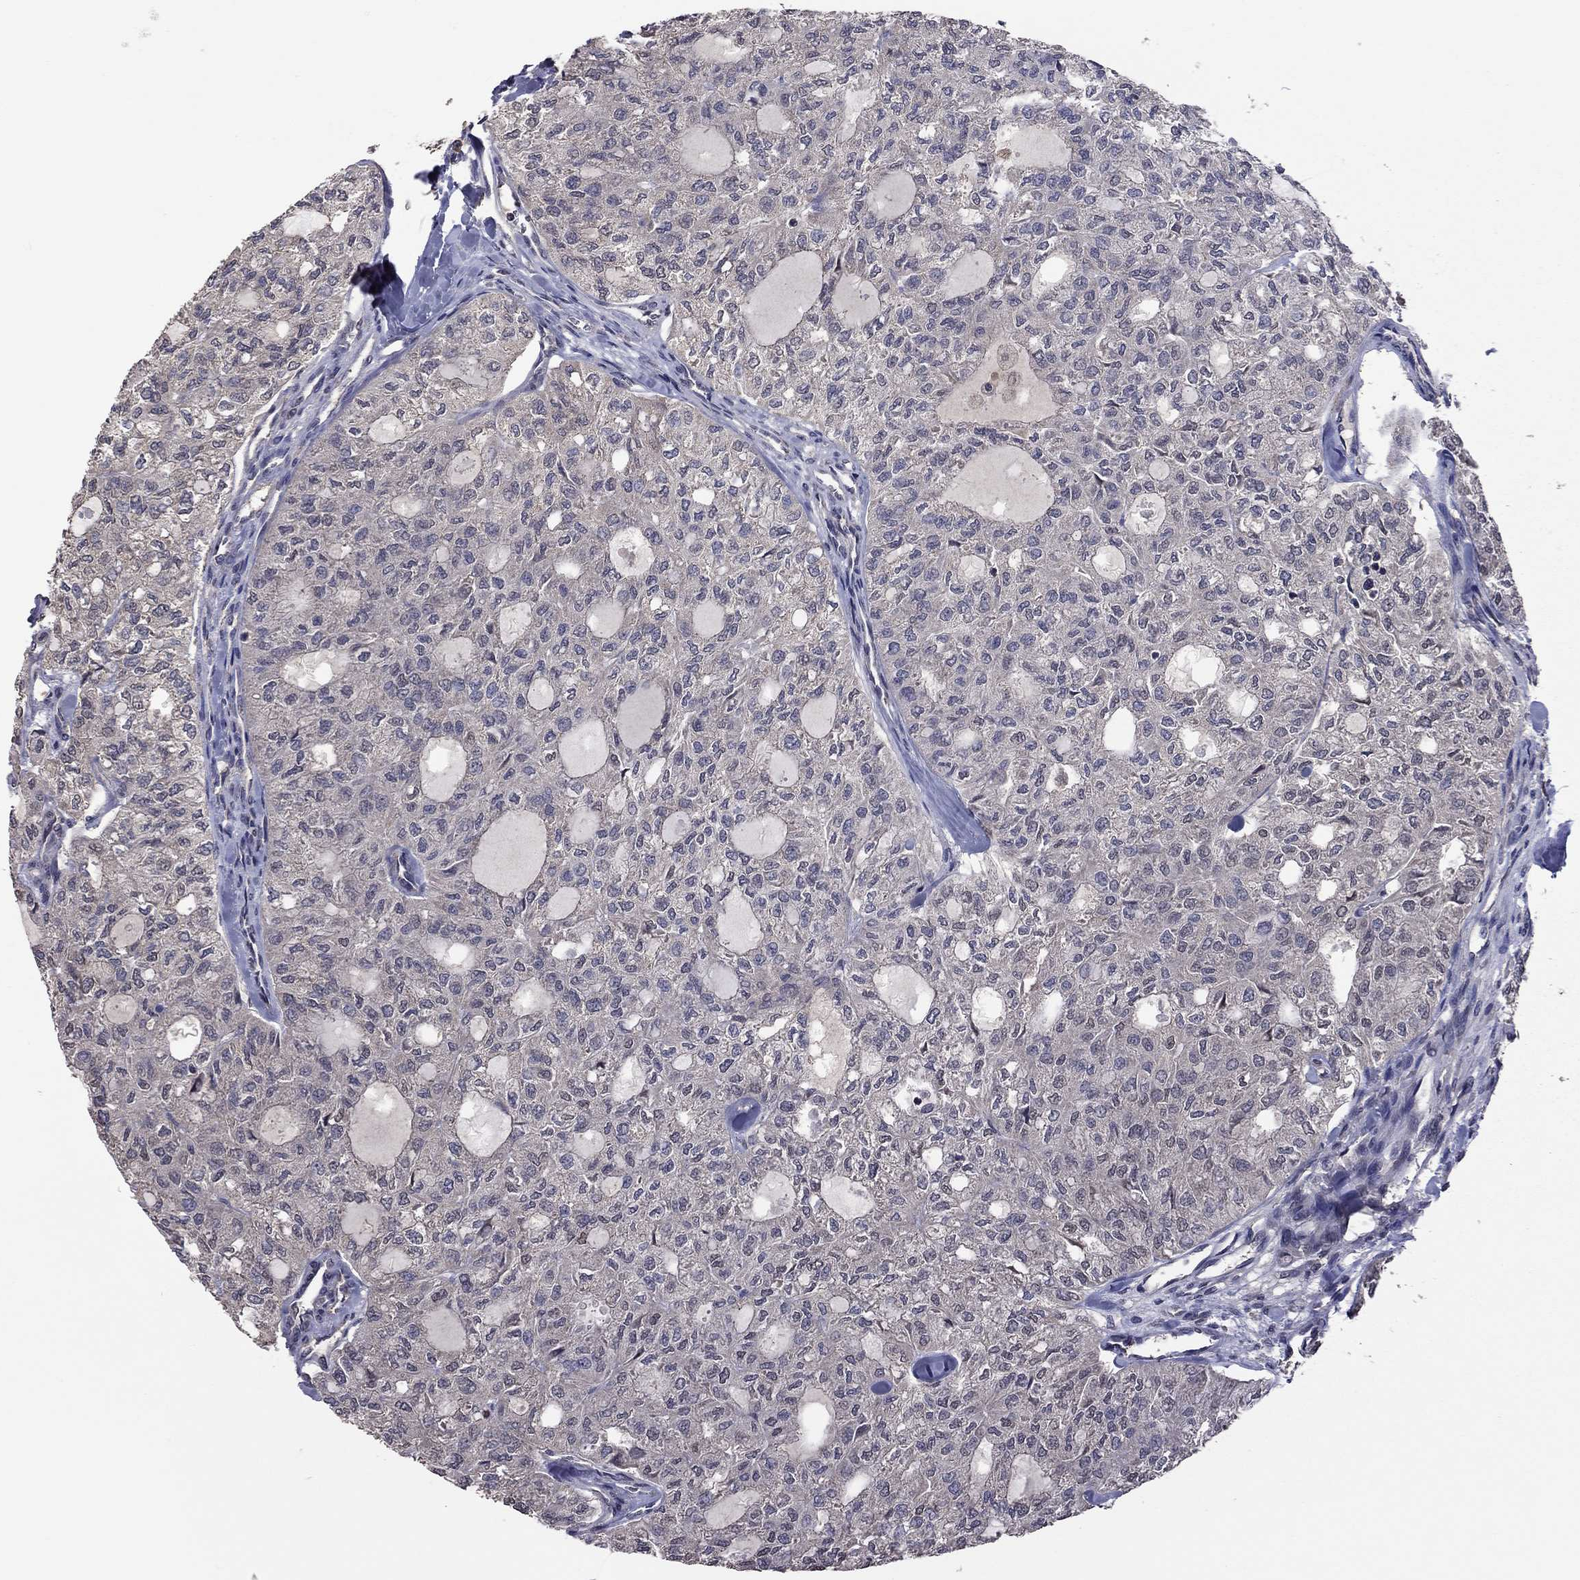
{"staining": {"intensity": "negative", "quantity": "none", "location": "none"}, "tissue": "thyroid cancer", "cell_type": "Tumor cells", "image_type": "cancer", "snomed": [{"axis": "morphology", "description": "Follicular adenoma carcinoma, NOS"}, {"axis": "topography", "description": "Thyroid gland"}], "caption": "Follicular adenoma carcinoma (thyroid) stained for a protein using IHC reveals no positivity tumor cells.", "gene": "TSNARE1", "patient": {"sex": "male", "age": 75}}